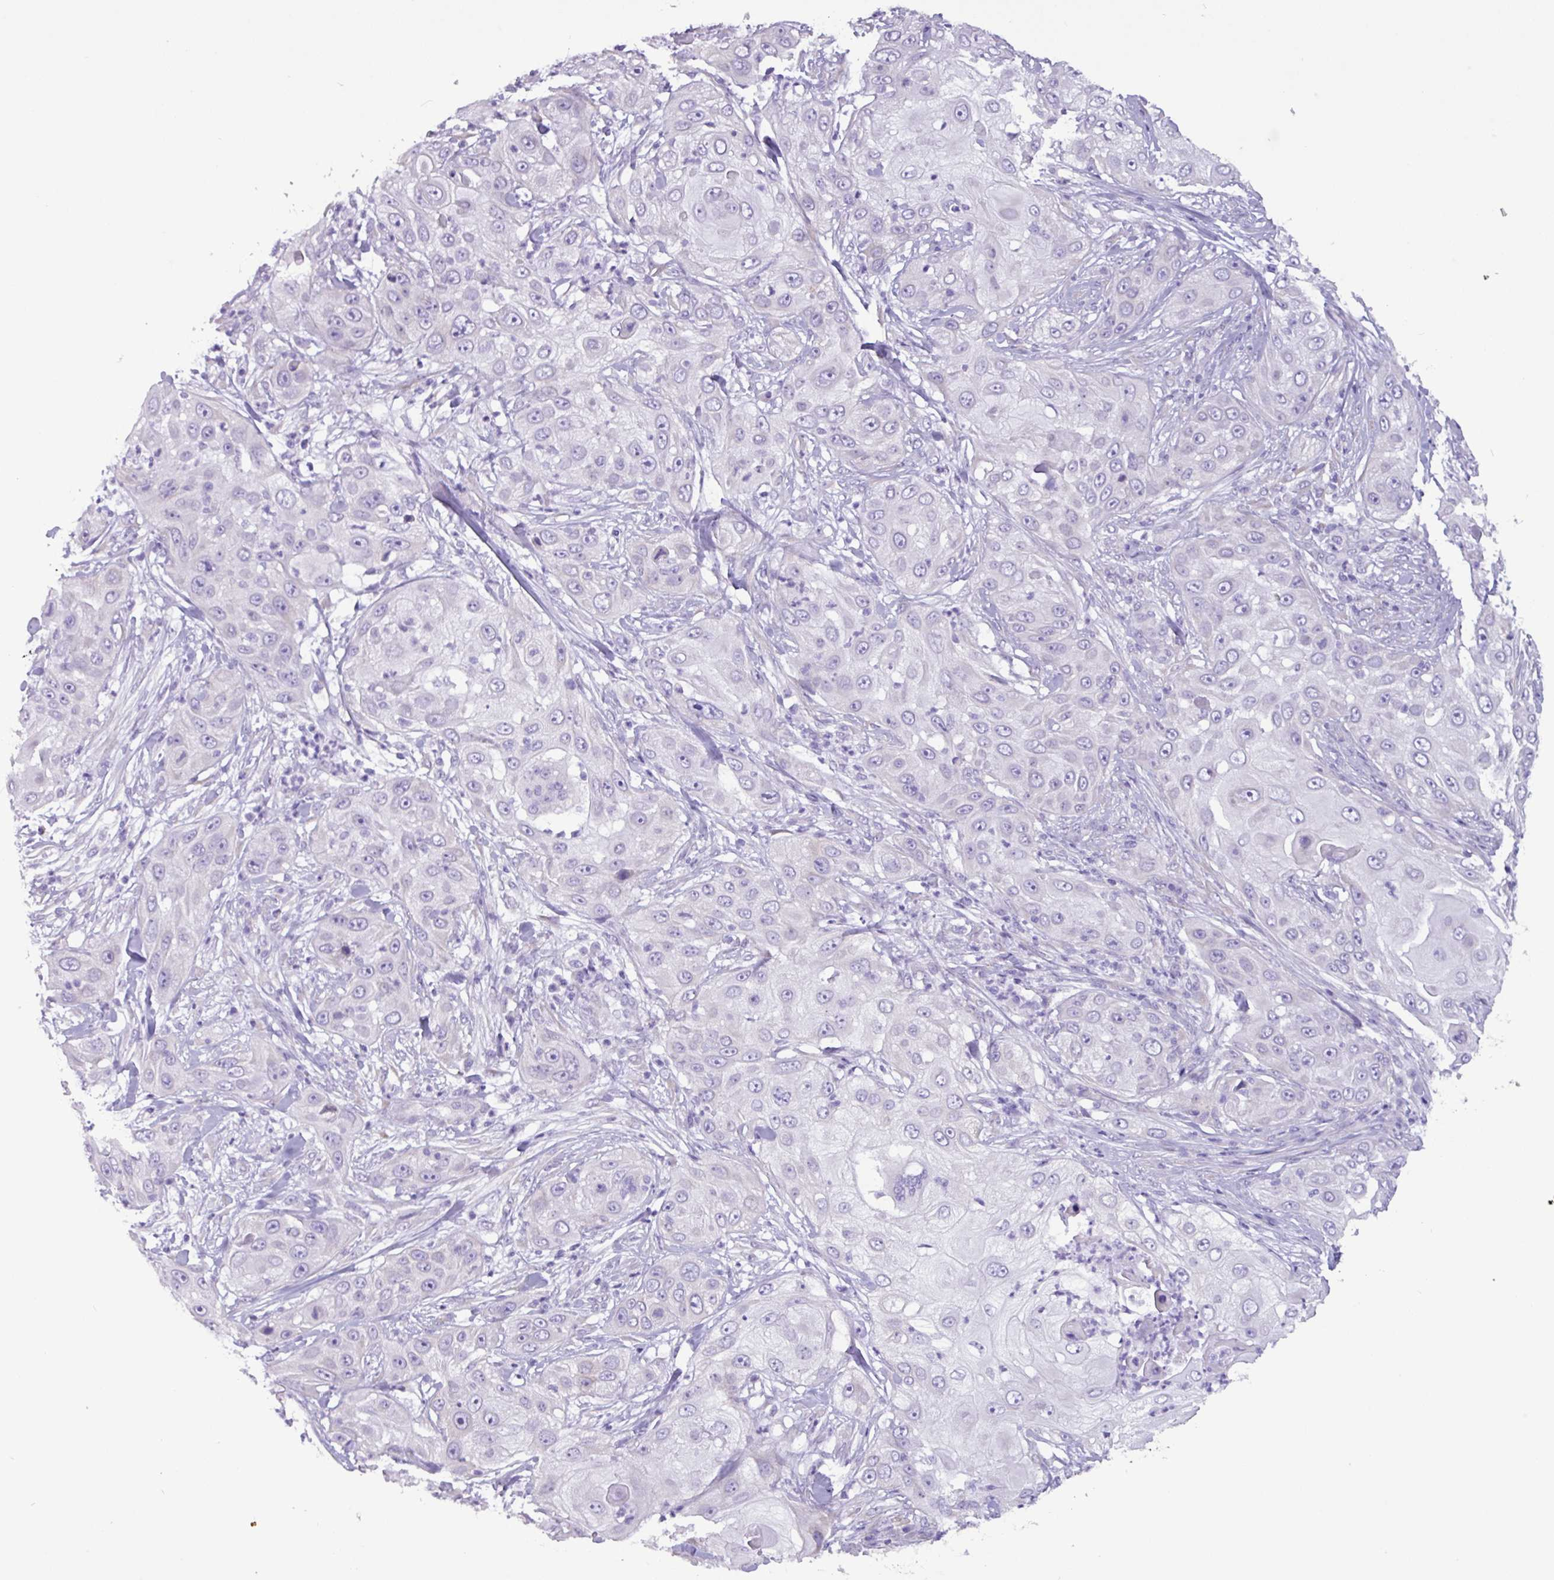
{"staining": {"intensity": "negative", "quantity": "none", "location": "none"}, "tissue": "skin cancer", "cell_type": "Tumor cells", "image_type": "cancer", "snomed": [{"axis": "morphology", "description": "Squamous cell carcinoma, NOS"}, {"axis": "topography", "description": "Skin"}], "caption": "A micrograph of skin squamous cell carcinoma stained for a protein demonstrates no brown staining in tumor cells.", "gene": "SLC38A1", "patient": {"sex": "female", "age": 44}}